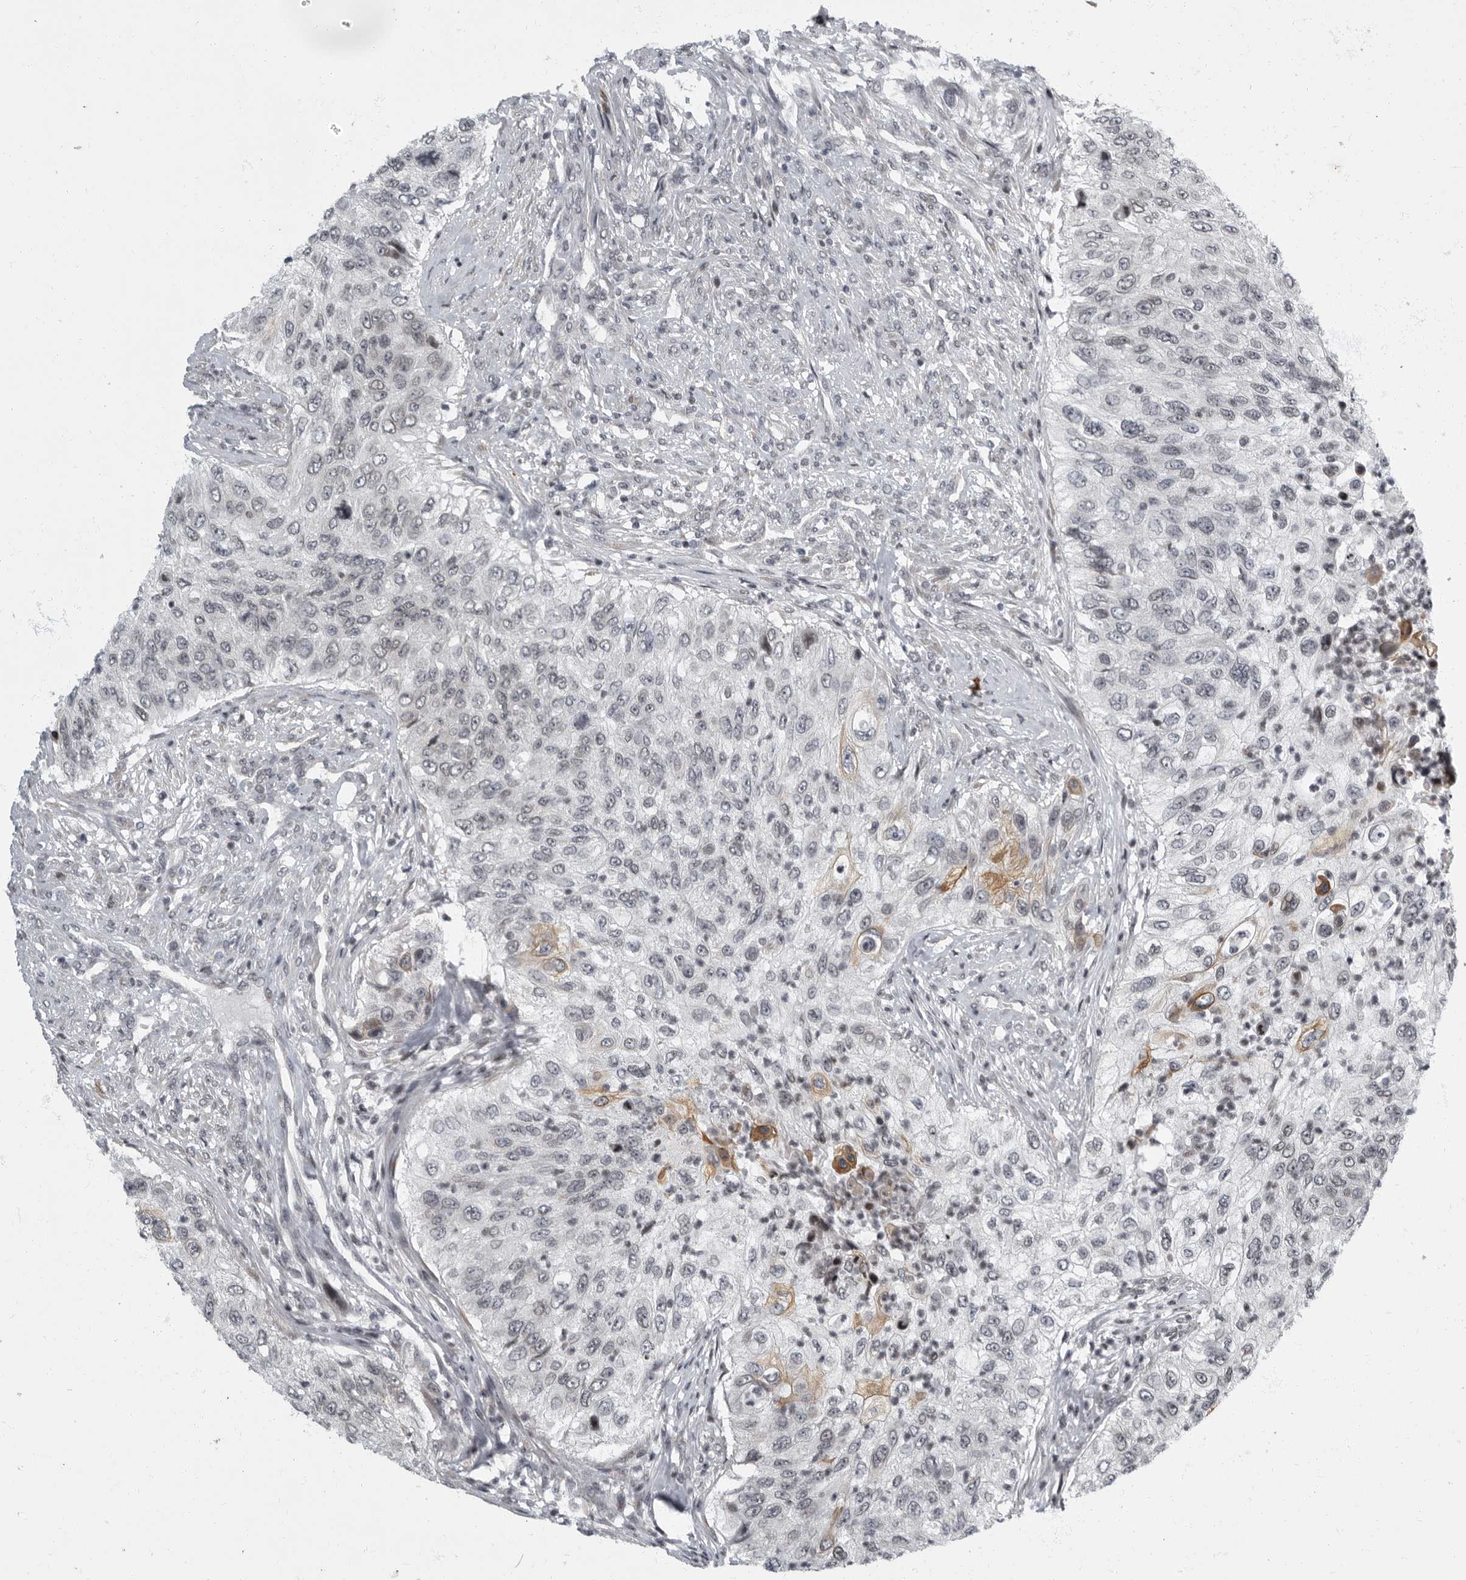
{"staining": {"intensity": "moderate", "quantity": "<25%", "location": "cytoplasmic/membranous"}, "tissue": "urothelial cancer", "cell_type": "Tumor cells", "image_type": "cancer", "snomed": [{"axis": "morphology", "description": "Urothelial carcinoma, High grade"}, {"axis": "topography", "description": "Urinary bladder"}], "caption": "Protein analysis of urothelial carcinoma (high-grade) tissue reveals moderate cytoplasmic/membranous positivity in approximately <25% of tumor cells. (Stains: DAB (3,3'-diaminobenzidine) in brown, nuclei in blue, Microscopy: brightfield microscopy at high magnification).", "gene": "EVI5", "patient": {"sex": "female", "age": 60}}